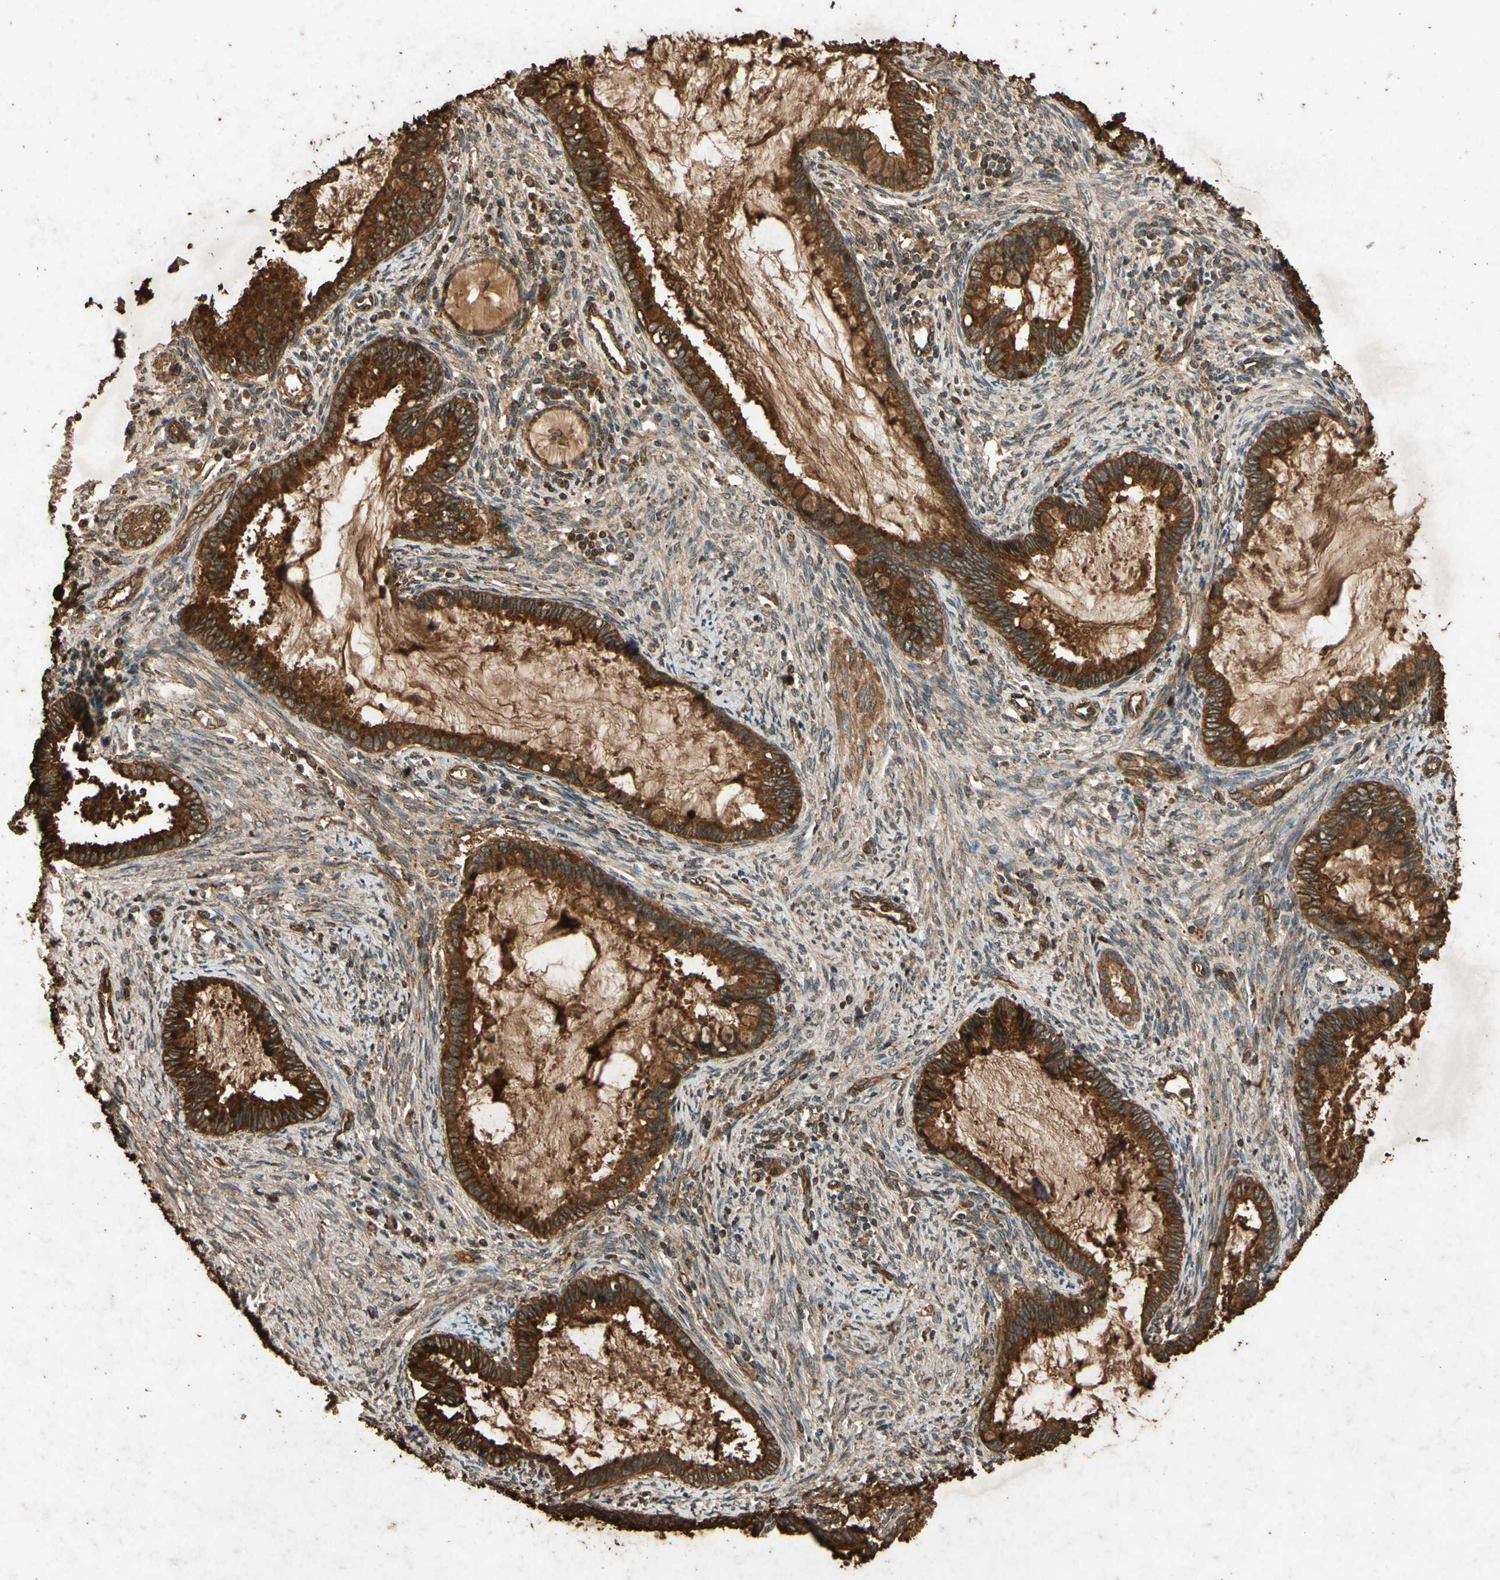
{"staining": {"intensity": "strong", "quantity": ">75%", "location": "cytoplasmic/membranous"}, "tissue": "cervical cancer", "cell_type": "Tumor cells", "image_type": "cancer", "snomed": [{"axis": "morphology", "description": "Adenocarcinoma, NOS"}, {"axis": "topography", "description": "Cervix"}], "caption": "Strong cytoplasmic/membranous expression is seen in approximately >75% of tumor cells in cervical cancer (adenocarcinoma).", "gene": "TXN2", "patient": {"sex": "female", "age": 44}}